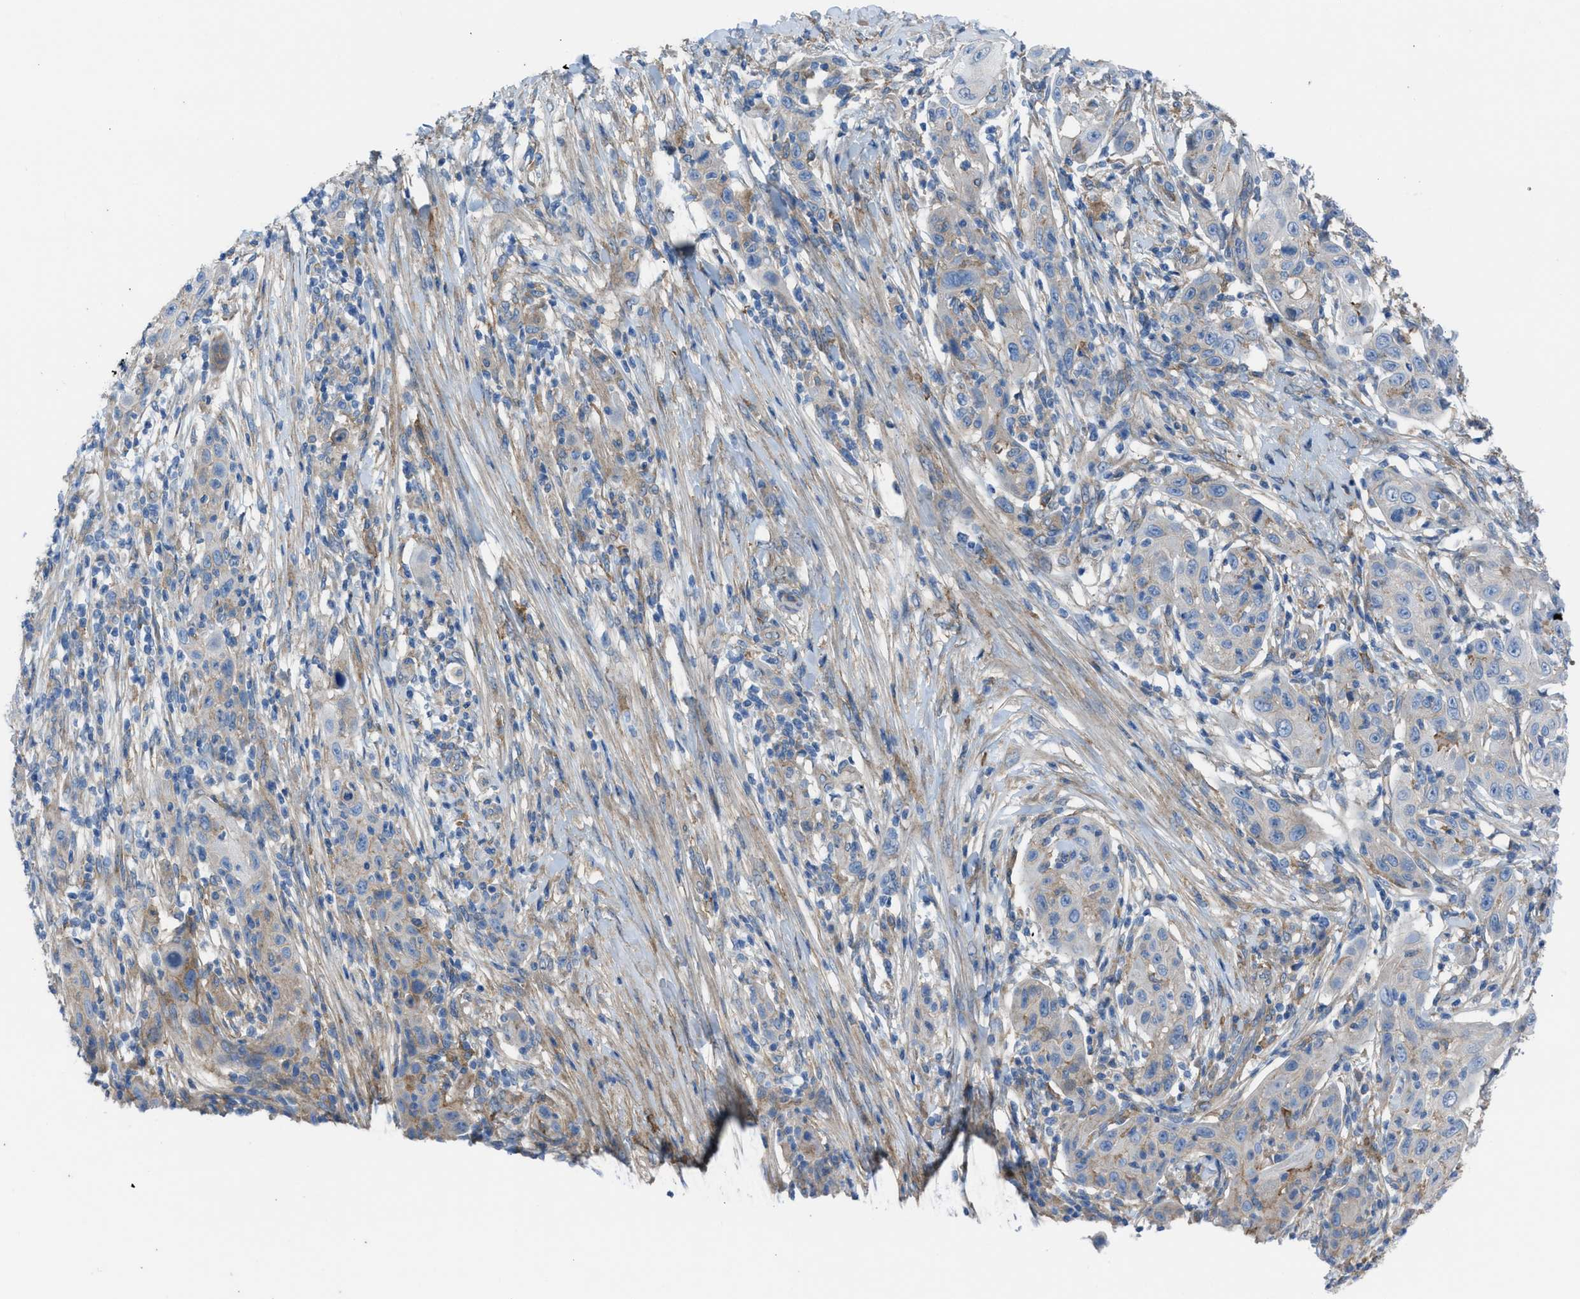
{"staining": {"intensity": "weak", "quantity": "<25%", "location": "cytoplasmic/membranous"}, "tissue": "skin cancer", "cell_type": "Tumor cells", "image_type": "cancer", "snomed": [{"axis": "morphology", "description": "Squamous cell carcinoma, NOS"}, {"axis": "topography", "description": "Skin"}], "caption": "Protein analysis of squamous cell carcinoma (skin) reveals no significant positivity in tumor cells.", "gene": "EGFR", "patient": {"sex": "female", "age": 88}}